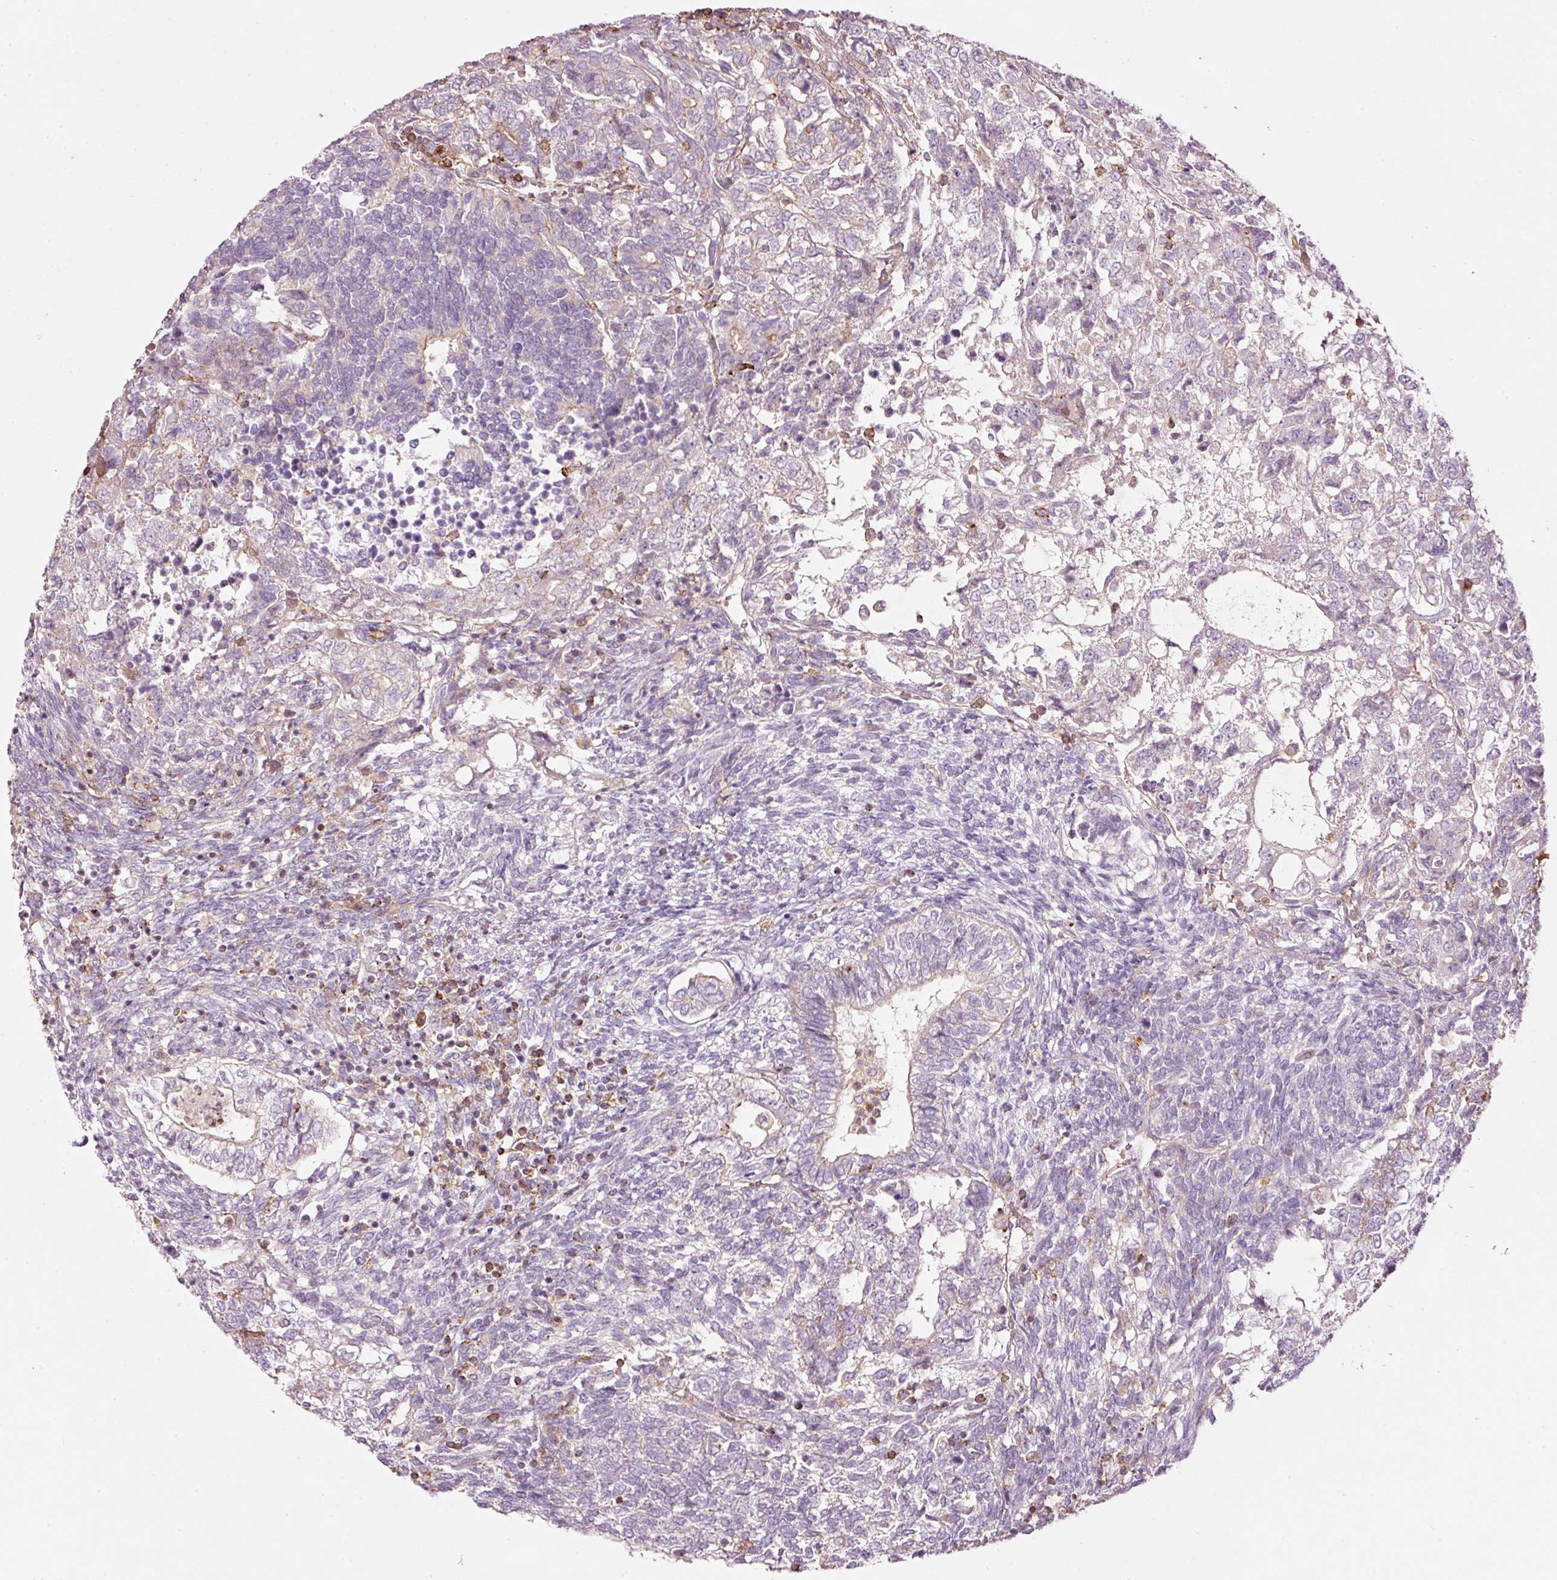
{"staining": {"intensity": "negative", "quantity": "none", "location": "none"}, "tissue": "testis cancer", "cell_type": "Tumor cells", "image_type": "cancer", "snomed": [{"axis": "morphology", "description": "Carcinoma, Embryonal, NOS"}, {"axis": "topography", "description": "Testis"}], "caption": "A histopathology image of embryonal carcinoma (testis) stained for a protein demonstrates no brown staining in tumor cells.", "gene": "SIPA1", "patient": {"sex": "male", "age": 23}}